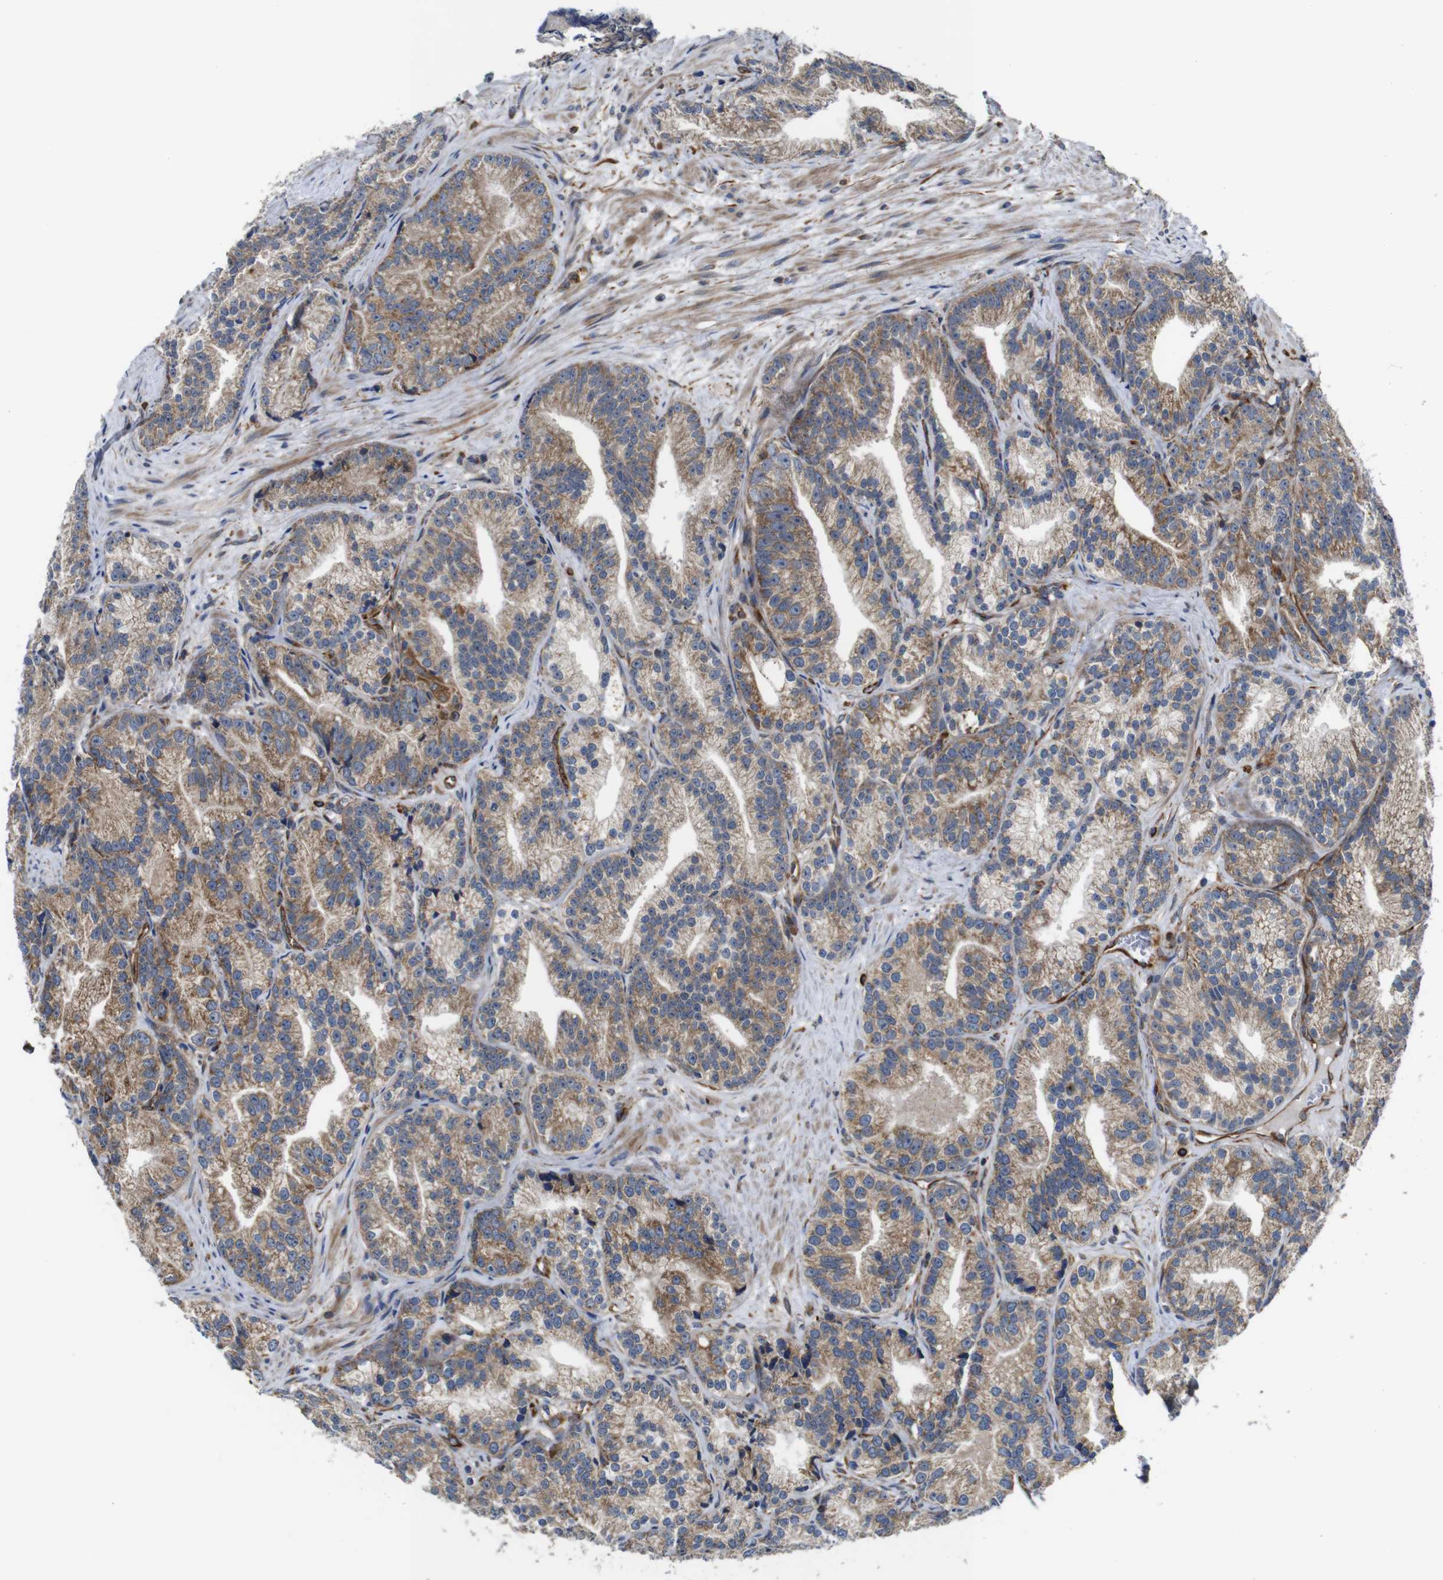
{"staining": {"intensity": "moderate", "quantity": ">75%", "location": "cytoplasmic/membranous"}, "tissue": "prostate cancer", "cell_type": "Tumor cells", "image_type": "cancer", "snomed": [{"axis": "morphology", "description": "Adenocarcinoma, Low grade"}, {"axis": "topography", "description": "Prostate"}], "caption": "Immunohistochemical staining of low-grade adenocarcinoma (prostate) shows moderate cytoplasmic/membranous protein positivity in about >75% of tumor cells. Using DAB (brown) and hematoxylin (blue) stains, captured at high magnification using brightfield microscopy.", "gene": "POMK", "patient": {"sex": "male", "age": 89}}